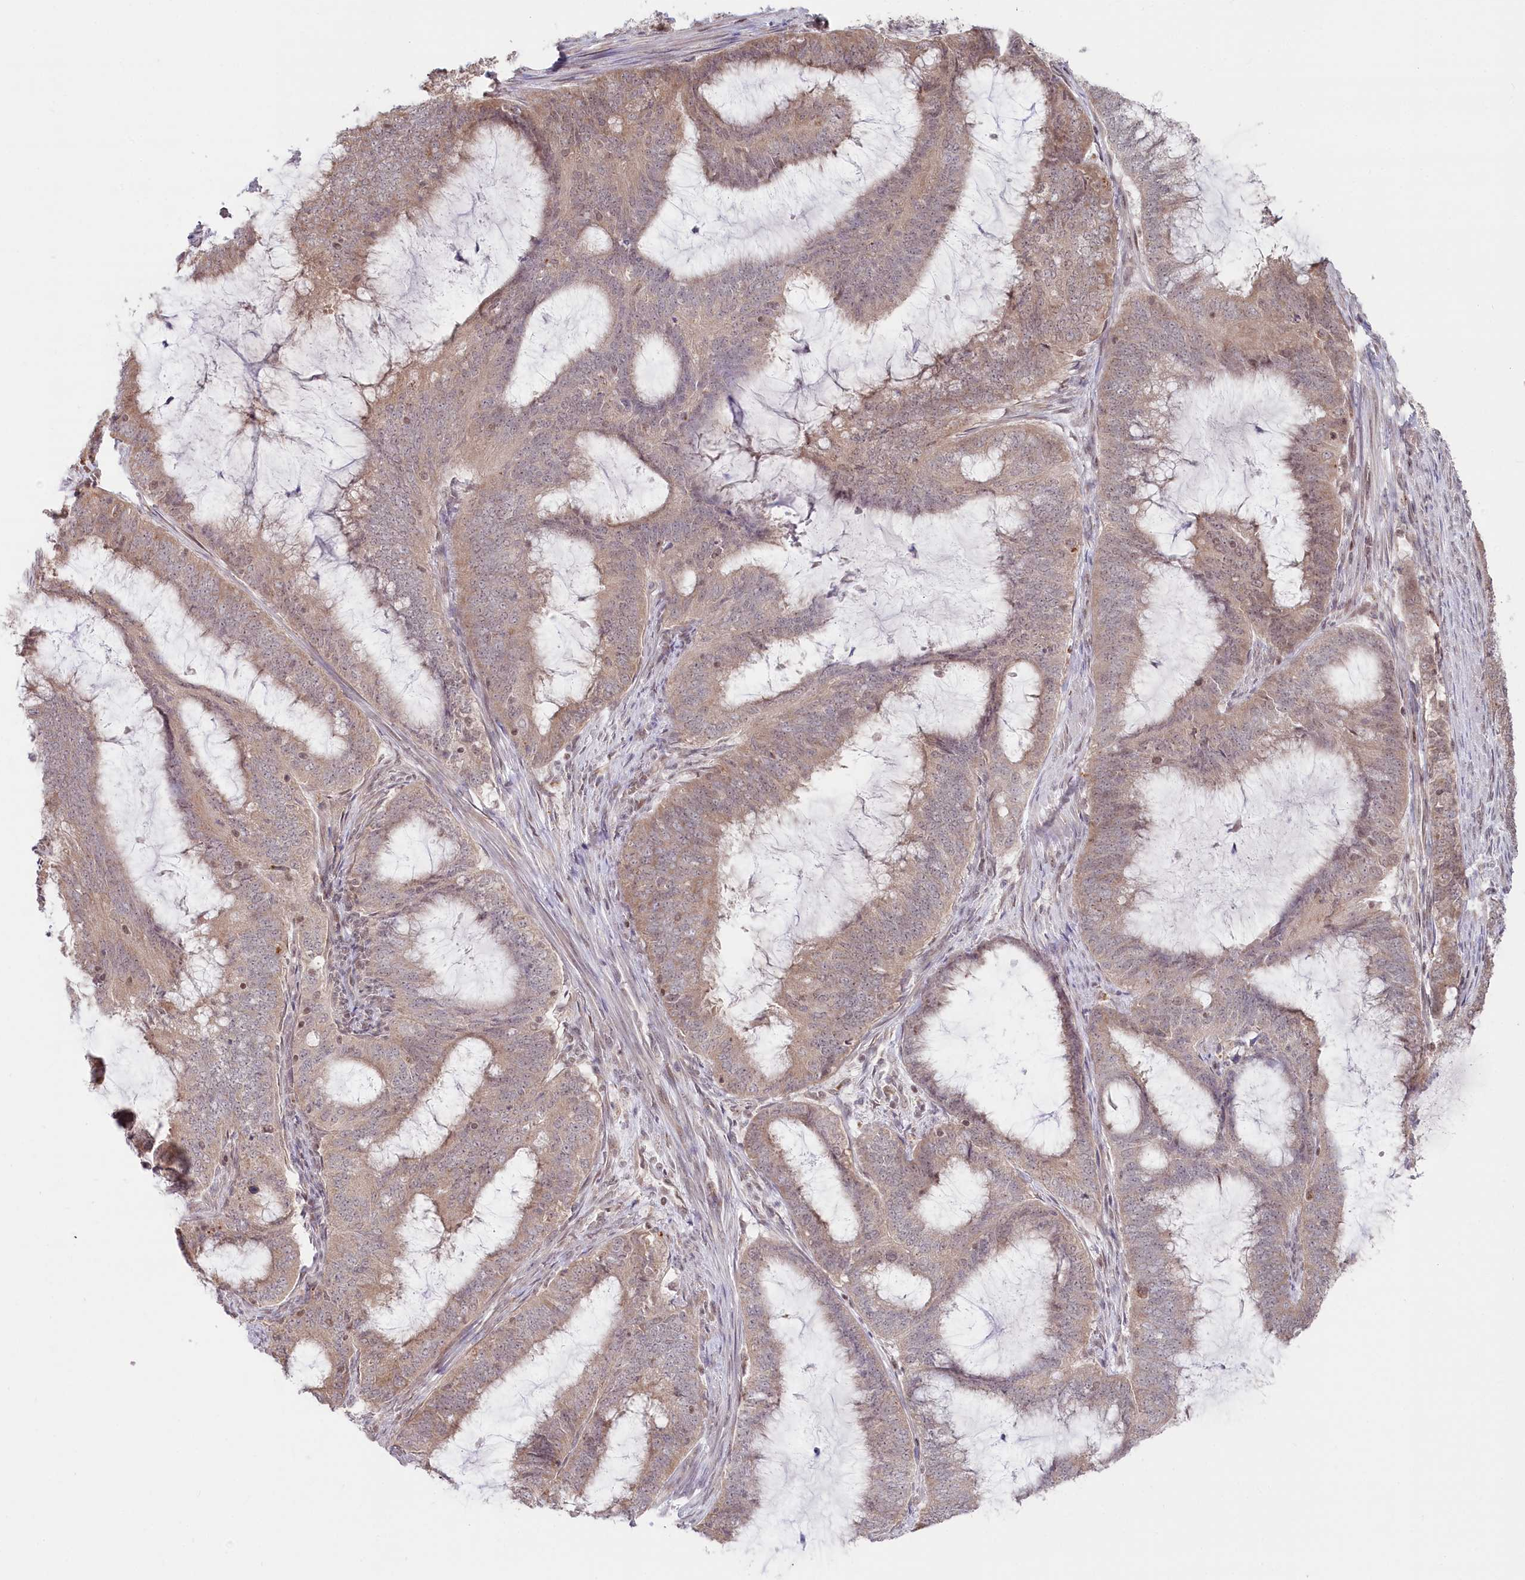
{"staining": {"intensity": "weak", "quantity": "<25%", "location": "cytoplasmic/membranous"}, "tissue": "endometrial cancer", "cell_type": "Tumor cells", "image_type": "cancer", "snomed": [{"axis": "morphology", "description": "Adenocarcinoma, NOS"}, {"axis": "topography", "description": "Endometrium"}], "caption": "This is an immunohistochemistry (IHC) image of human endometrial cancer (adenocarcinoma). There is no staining in tumor cells.", "gene": "CGGBP1", "patient": {"sex": "female", "age": 51}}